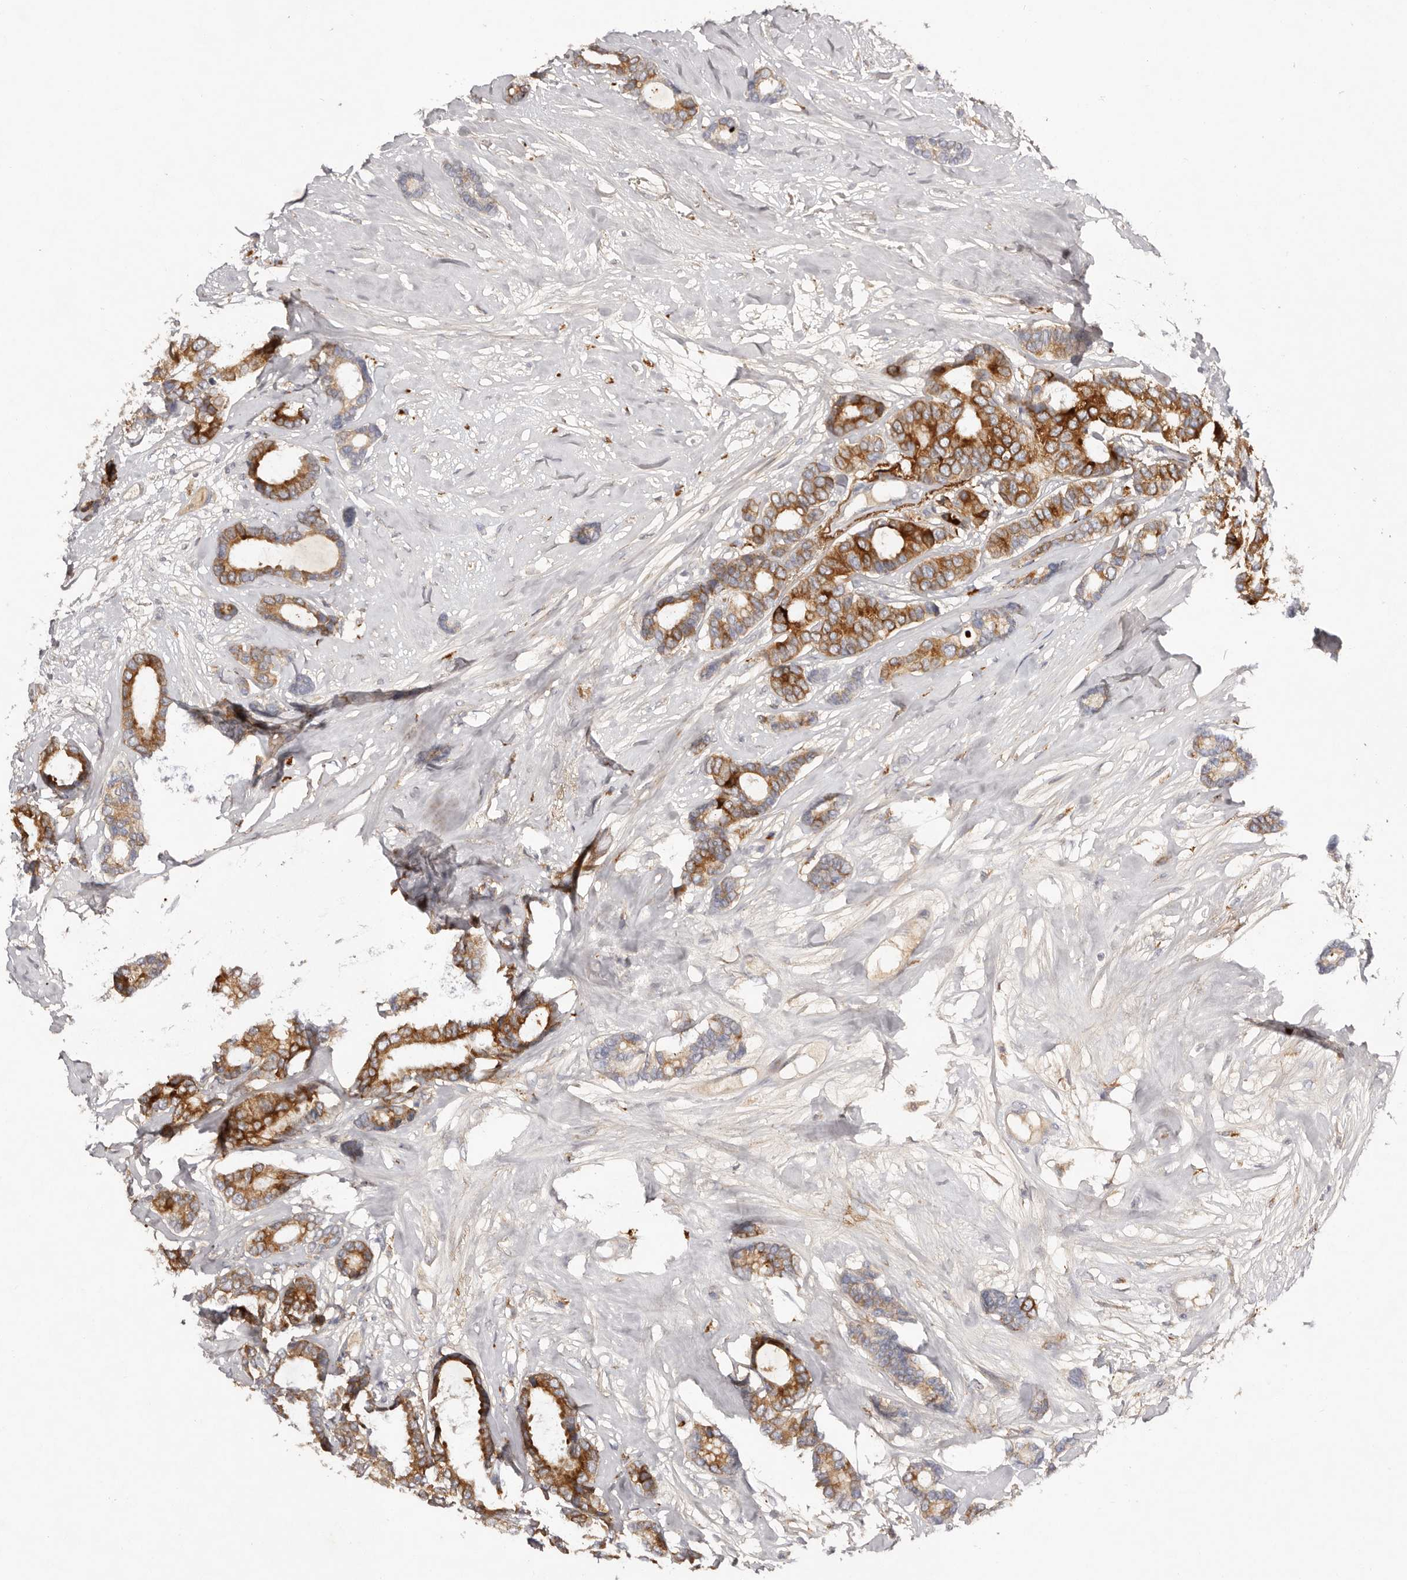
{"staining": {"intensity": "strong", "quantity": ">75%", "location": "cytoplasmic/membranous"}, "tissue": "breast cancer", "cell_type": "Tumor cells", "image_type": "cancer", "snomed": [{"axis": "morphology", "description": "Duct carcinoma"}, {"axis": "topography", "description": "Breast"}], "caption": "Breast infiltrating ductal carcinoma was stained to show a protein in brown. There is high levels of strong cytoplasmic/membranous staining in about >75% of tumor cells.", "gene": "SCUBE2", "patient": {"sex": "female", "age": 87}}